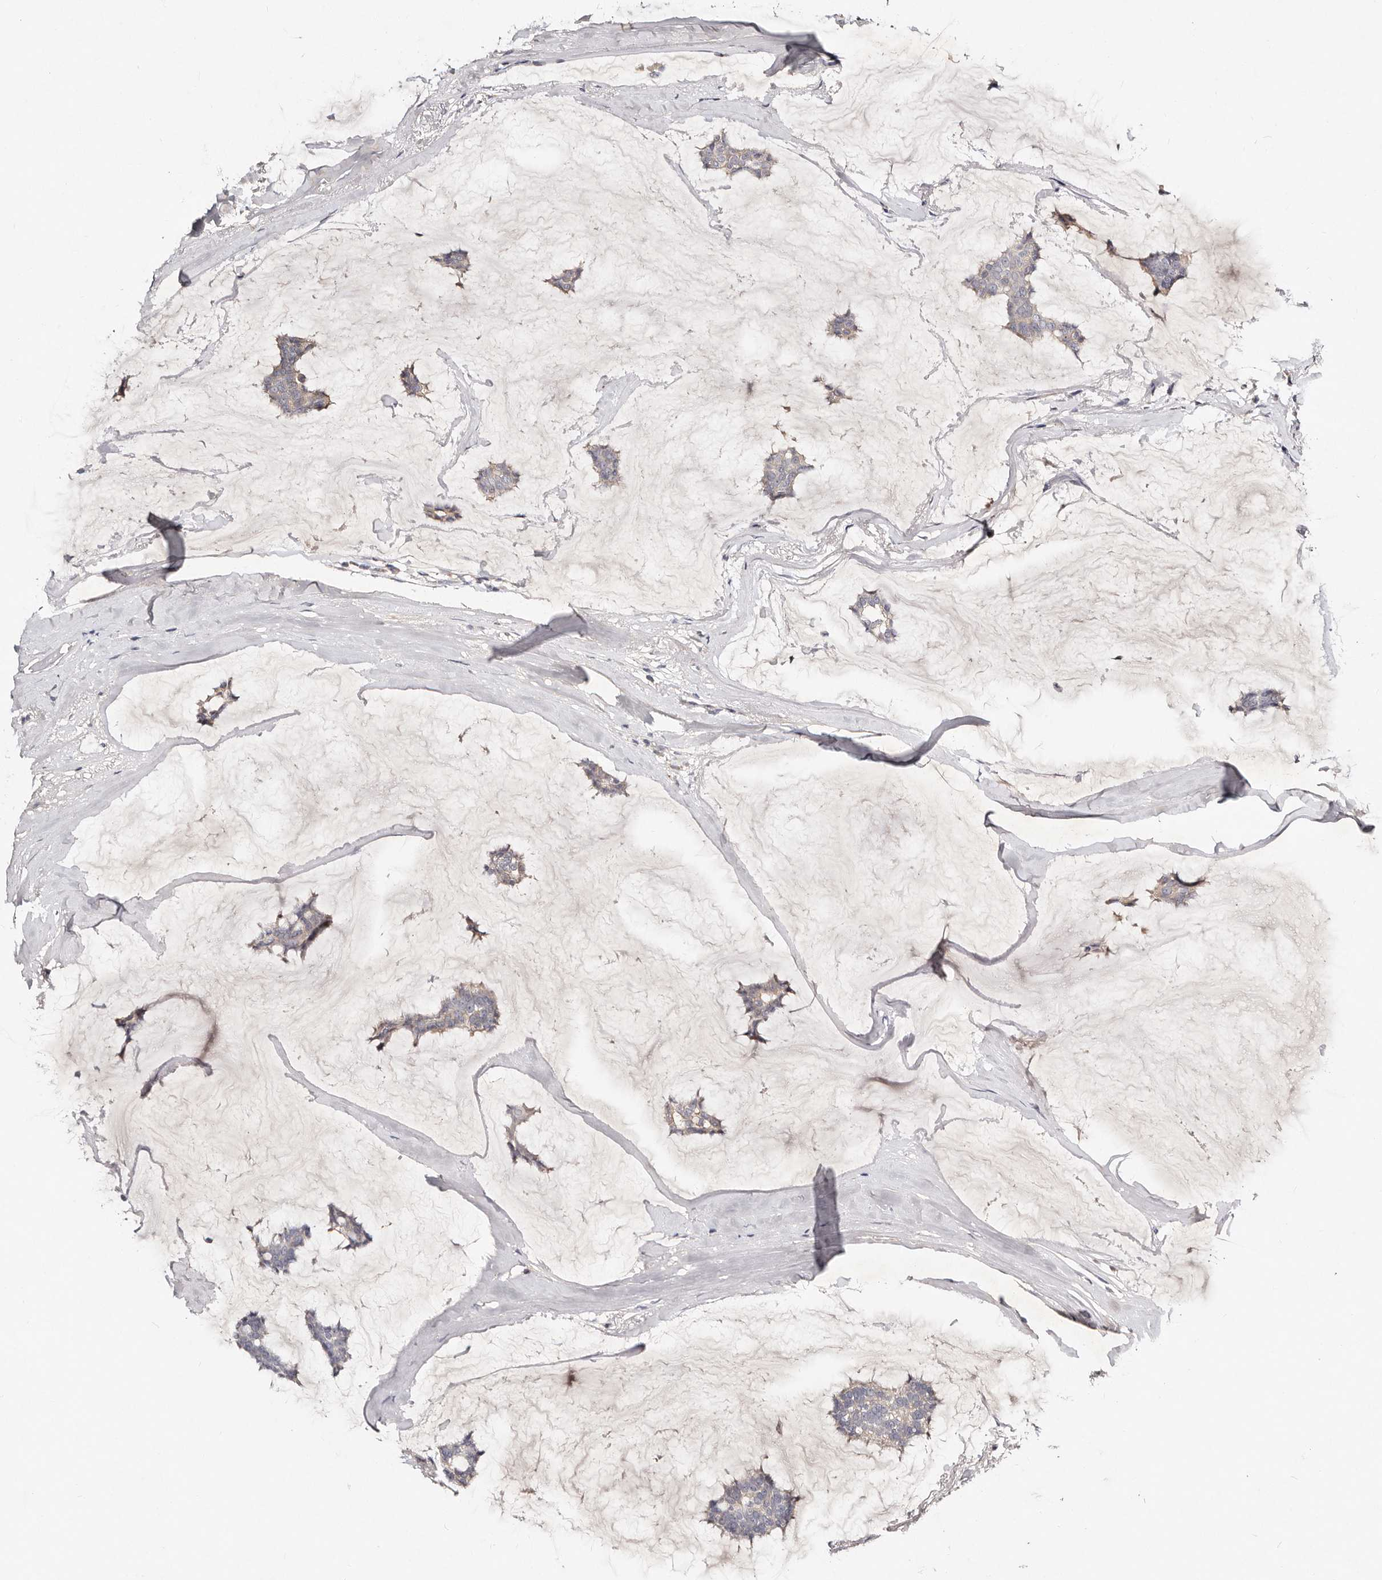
{"staining": {"intensity": "weak", "quantity": "<25%", "location": "cytoplasmic/membranous"}, "tissue": "breast cancer", "cell_type": "Tumor cells", "image_type": "cancer", "snomed": [{"axis": "morphology", "description": "Duct carcinoma"}, {"axis": "topography", "description": "Breast"}], "caption": "Tumor cells are negative for protein expression in human breast intraductal carcinoma.", "gene": "MRPS33", "patient": {"sex": "female", "age": 93}}